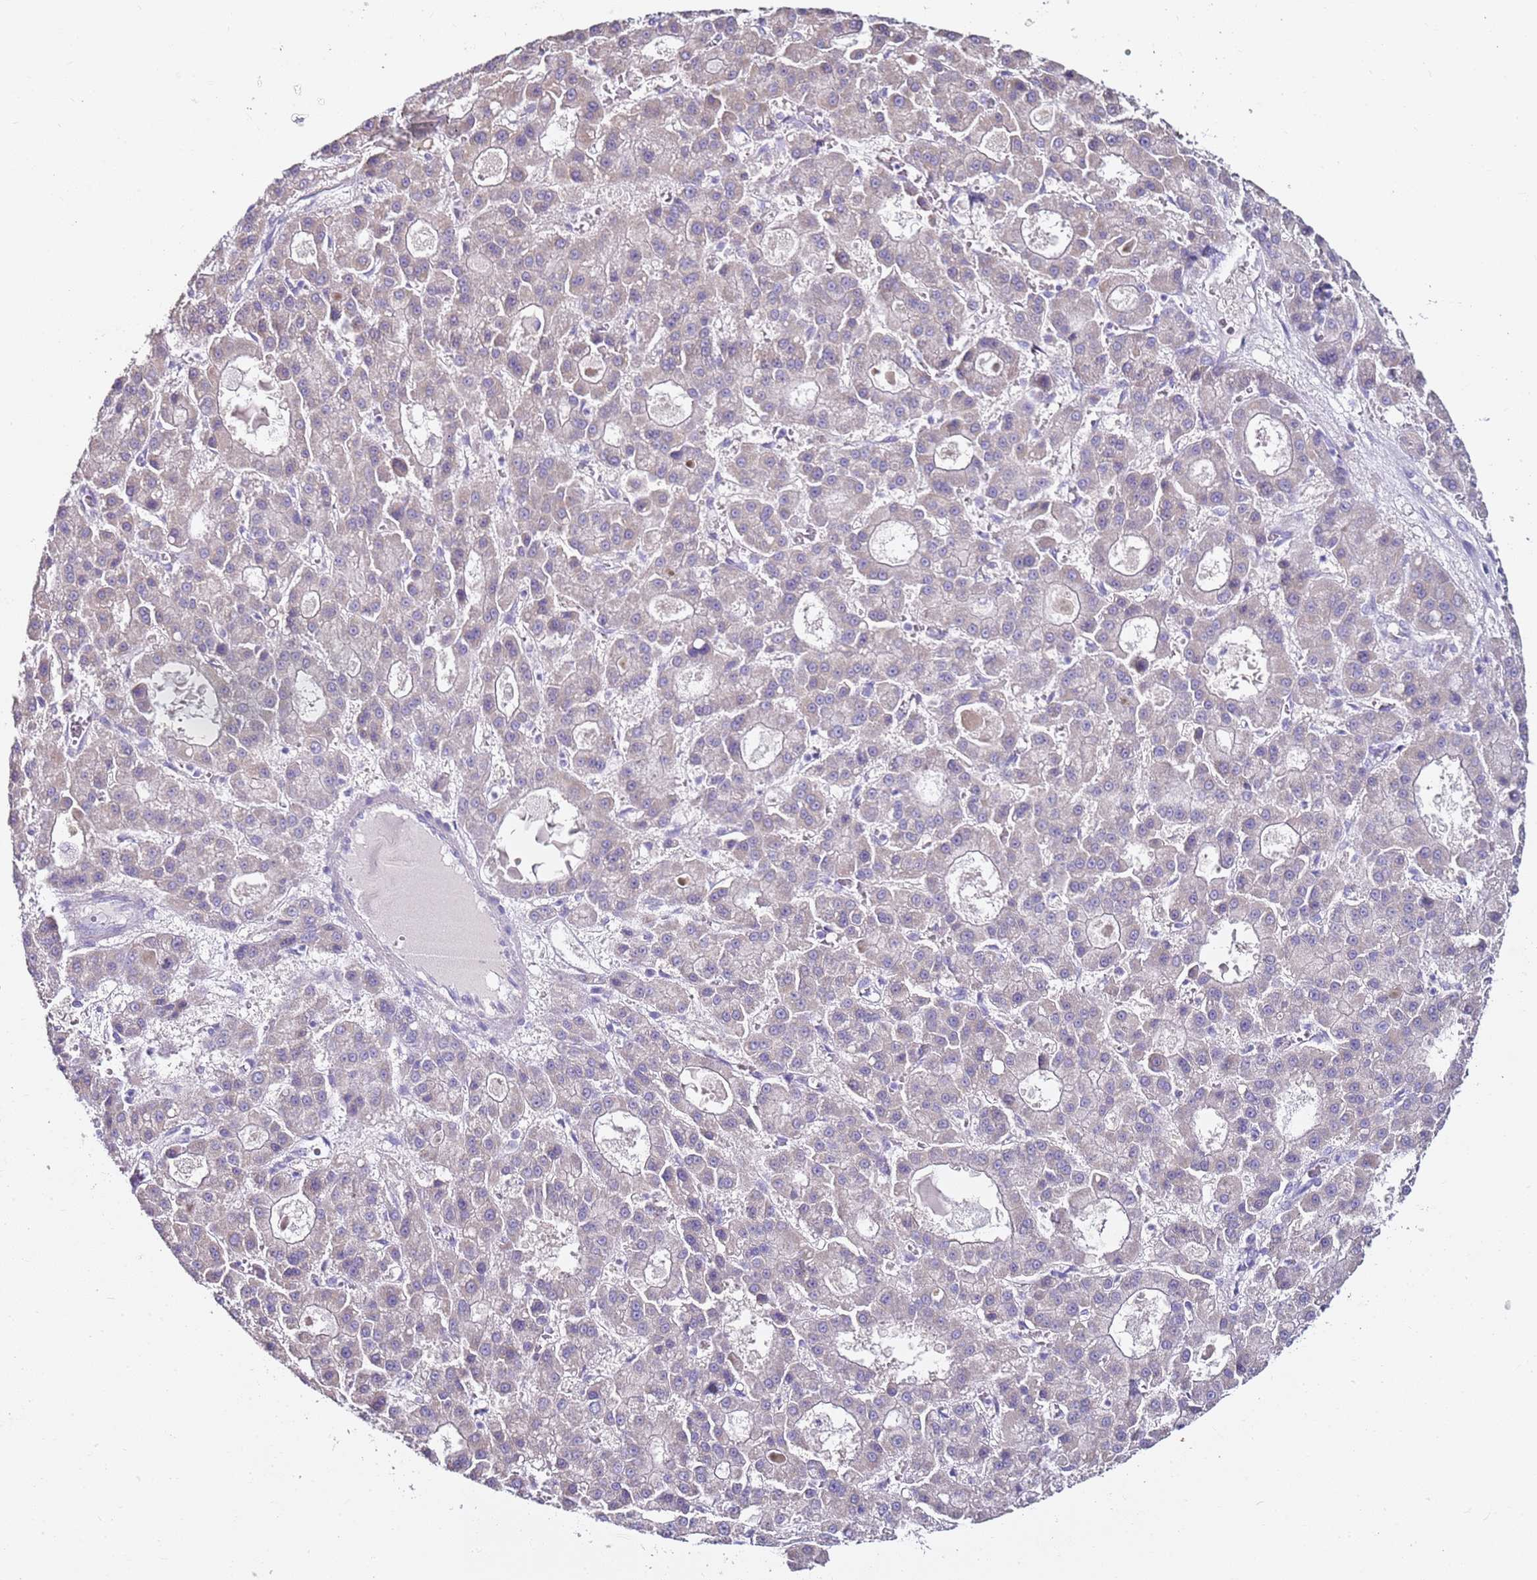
{"staining": {"intensity": "negative", "quantity": "none", "location": "none"}, "tissue": "liver cancer", "cell_type": "Tumor cells", "image_type": "cancer", "snomed": [{"axis": "morphology", "description": "Carcinoma, Hepatocellular, NOS"}, {"axis": "topography", "description": "Liver"}], "caption": "IHC photomicrograph of neoplastic tissue: liver cancer stained with DAB (3,3'-diaminobenzidine) reveals no significant protein positivity in tumor cells. The staining was performed using DAB to visualize the protein expression in brown, while the nuclei were stained in blue with hematoxylin (Magnification: 20x).", "gene": "MYBPC3", "patient": {"sex": "male", "age": 70}}